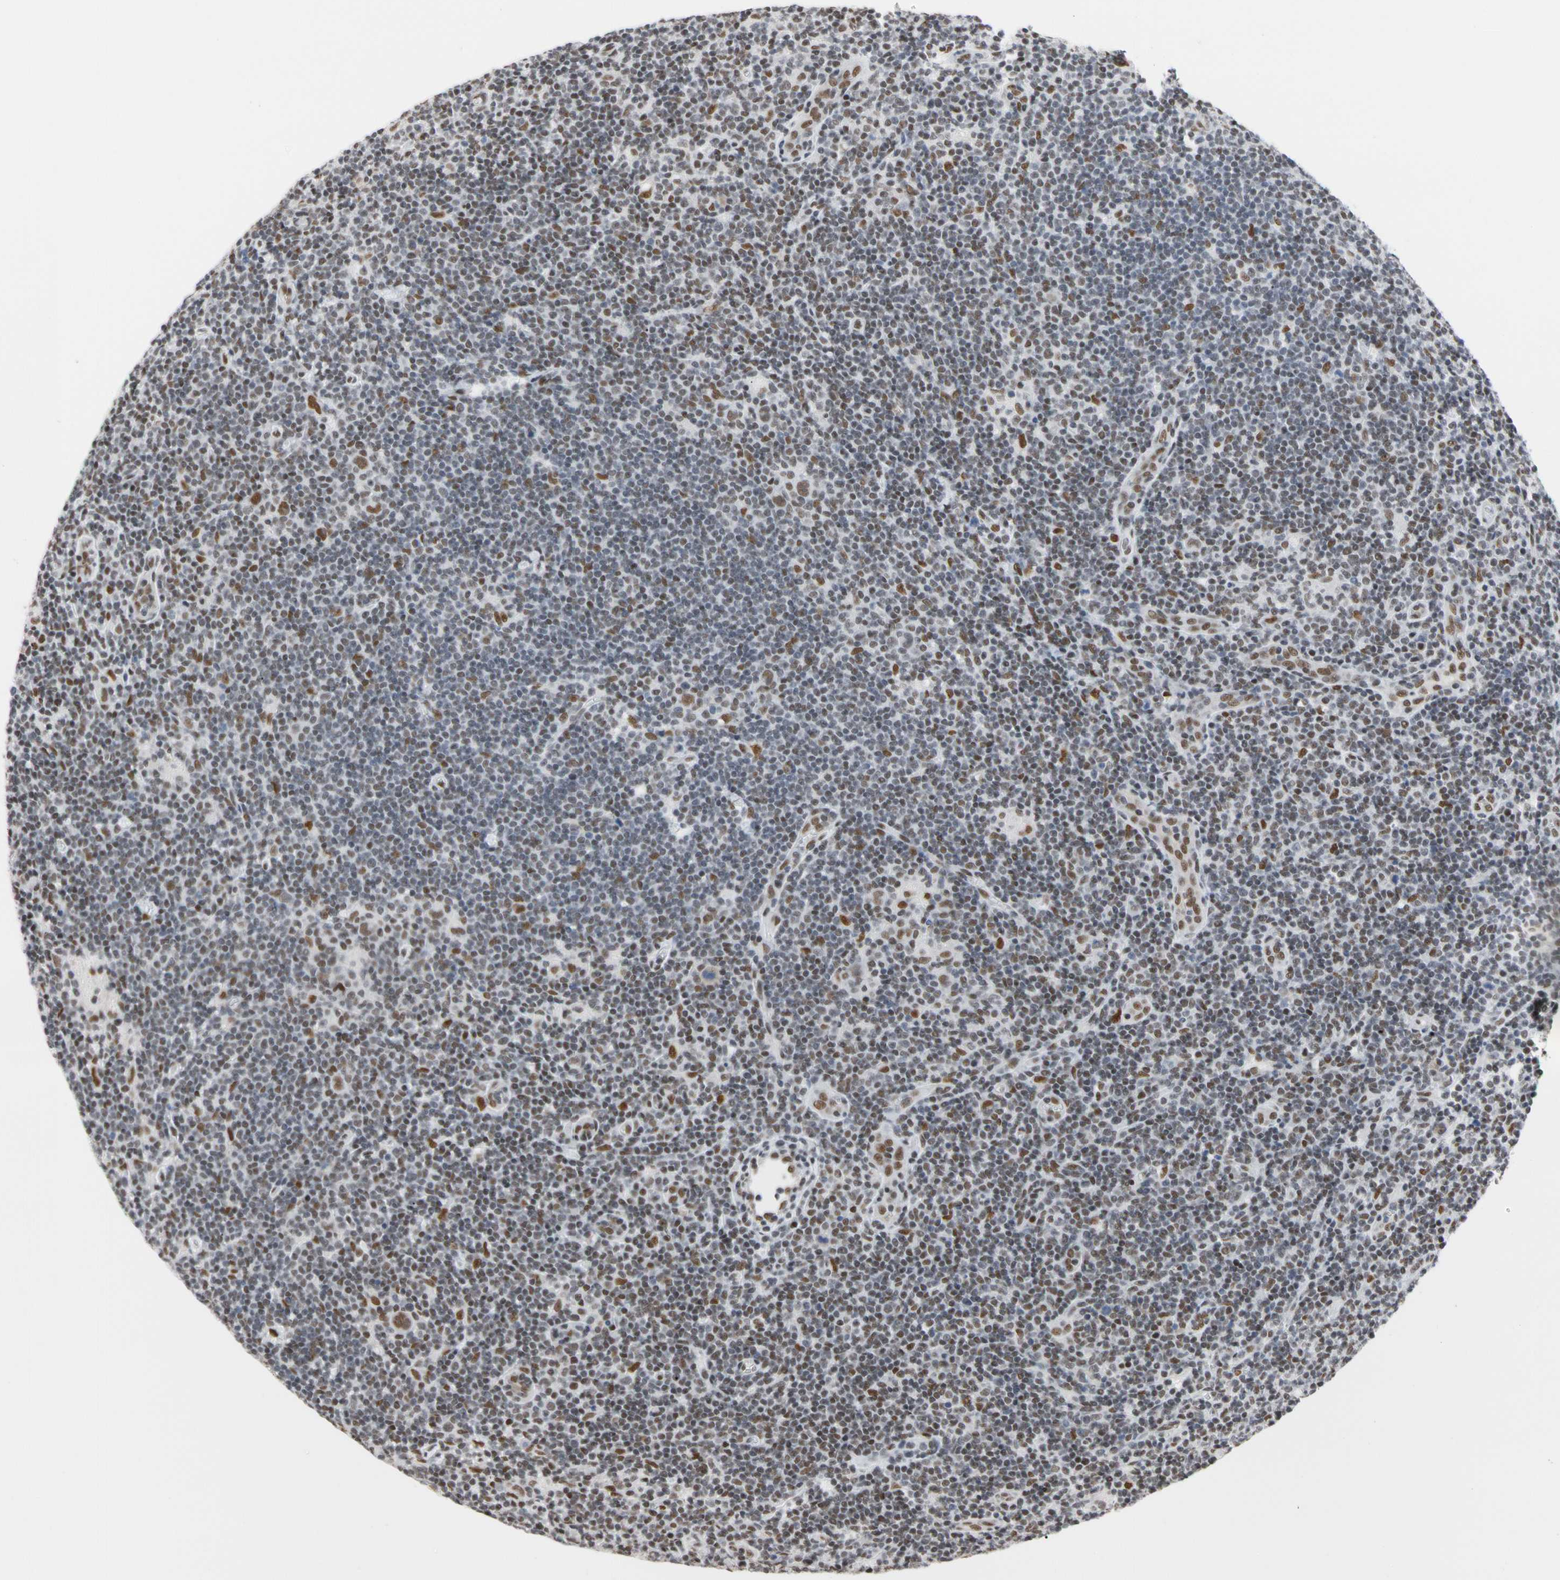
{"staining": {"intensity": "moderate", "quantity": ">75%", "location": "nuclear"}, "tissue": "lymphoma", "cell_type": "Tumor cells", "image_type": "cancer", "snomed": [{"axis": "morphology", "description": "Hodgkin's disease, NOS"}, {"axis": "topography", "description": "Lymph node"}], "caption": "Immunohistochemical staining of lymphoma displays medium levels of moderate nuclear protein positivity in approximately >75% of tumor cells. Immunohistochemistry stains the protein in brown and the nuclei are stained blue.", "gene": "FAM98B", "patient": {"sex": "female", "age": 57}}